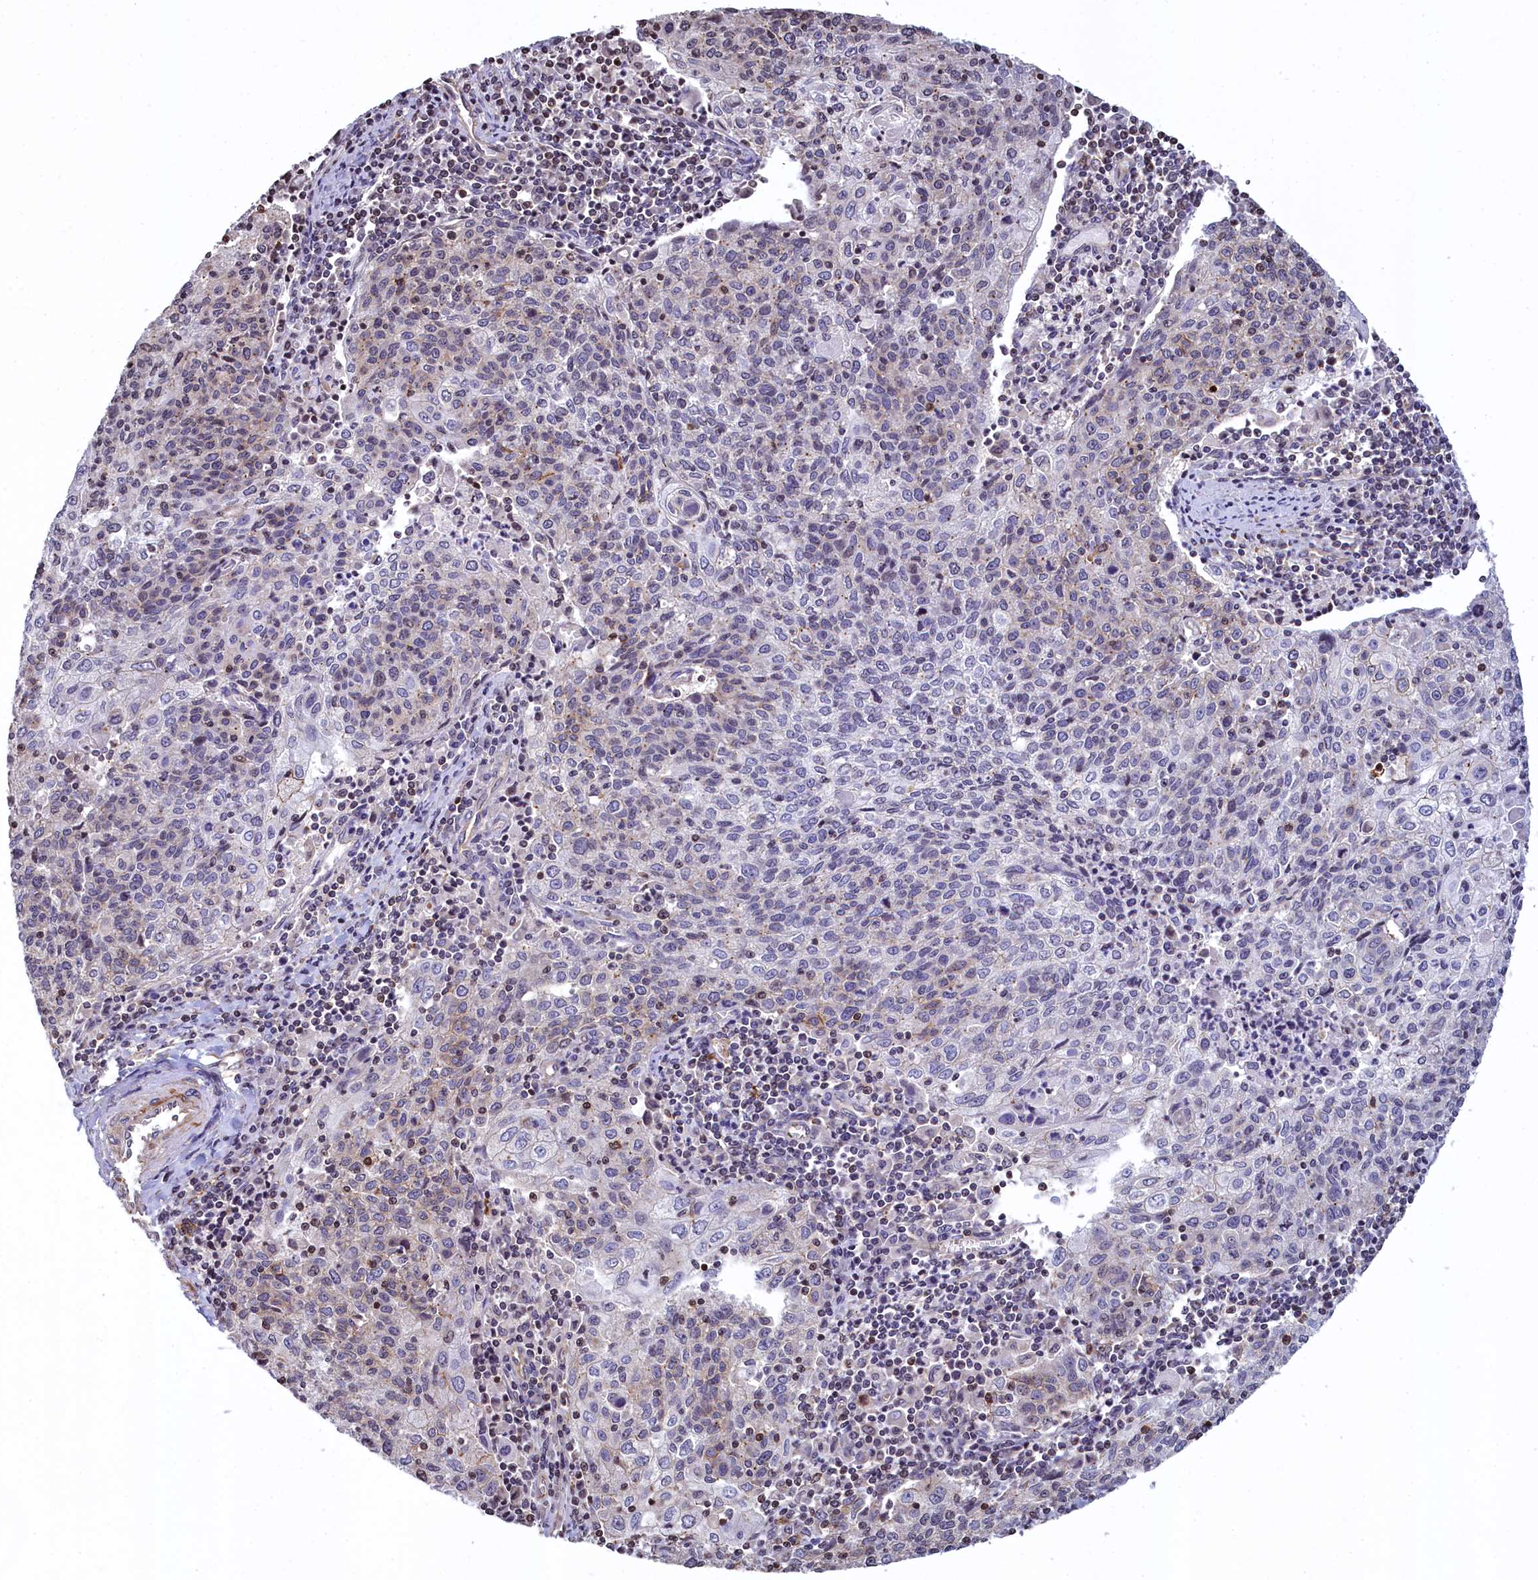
{"staining": {"intensity": "negative", "quantity": "none", "location": "none"}, "tissue": "cervical cancer", "cell_type": "Tumor cells", "image_type": "cancer", "snomed": [{"axis": "morphology", "description": "Squamous cell carcinoma, NOS"}, {"axis": "topography", "description": "Cervix"}], "caption": "High magnification brightfield microscopy of cervical cancer (squamous cell carcinoma) stained with DAB (3,3'-diaminobenzidine) (brown) and counterstained with hematoxylin (blue): tumor cells show no significant expression.", "gene": "ZNF2", "patient": {"sex": "female", "age": 48}}